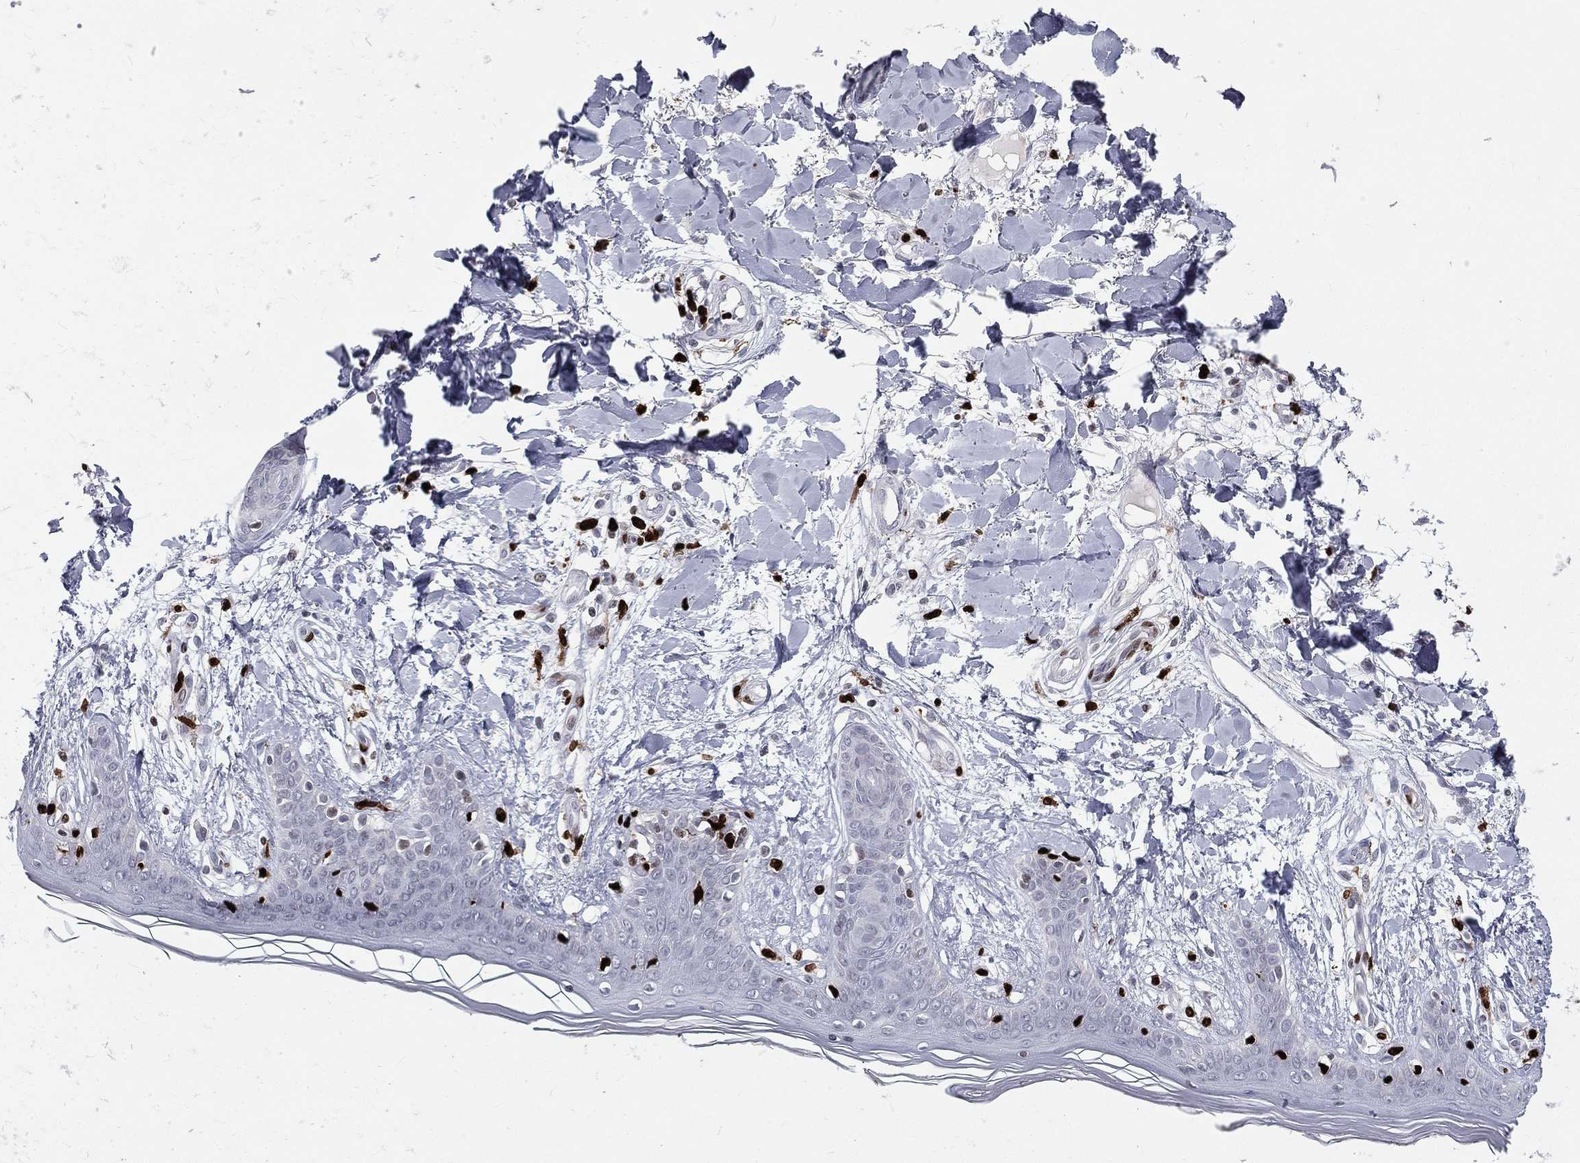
{"staining": {"intensity": "negative", "quantity": "none", "location": "none"}, "tissue": "skin", "cell_type": "Fibroblasts", "image_type": "normal", "snomed": [{"axis": "morphology", "description": "Normal tissue, NOS"}, {"axis": "morphology", "description": "Malignant melanoma, NOS"}, {"axis": "topography", "description": "Skin"}], "caption": "This is an immunohistochemistry (IHC) micrograph of unremarkable human skin. There is no staining in fibroblasts.", "gene": "MNDA", "patient": {"sex": "female", "age": 34}}